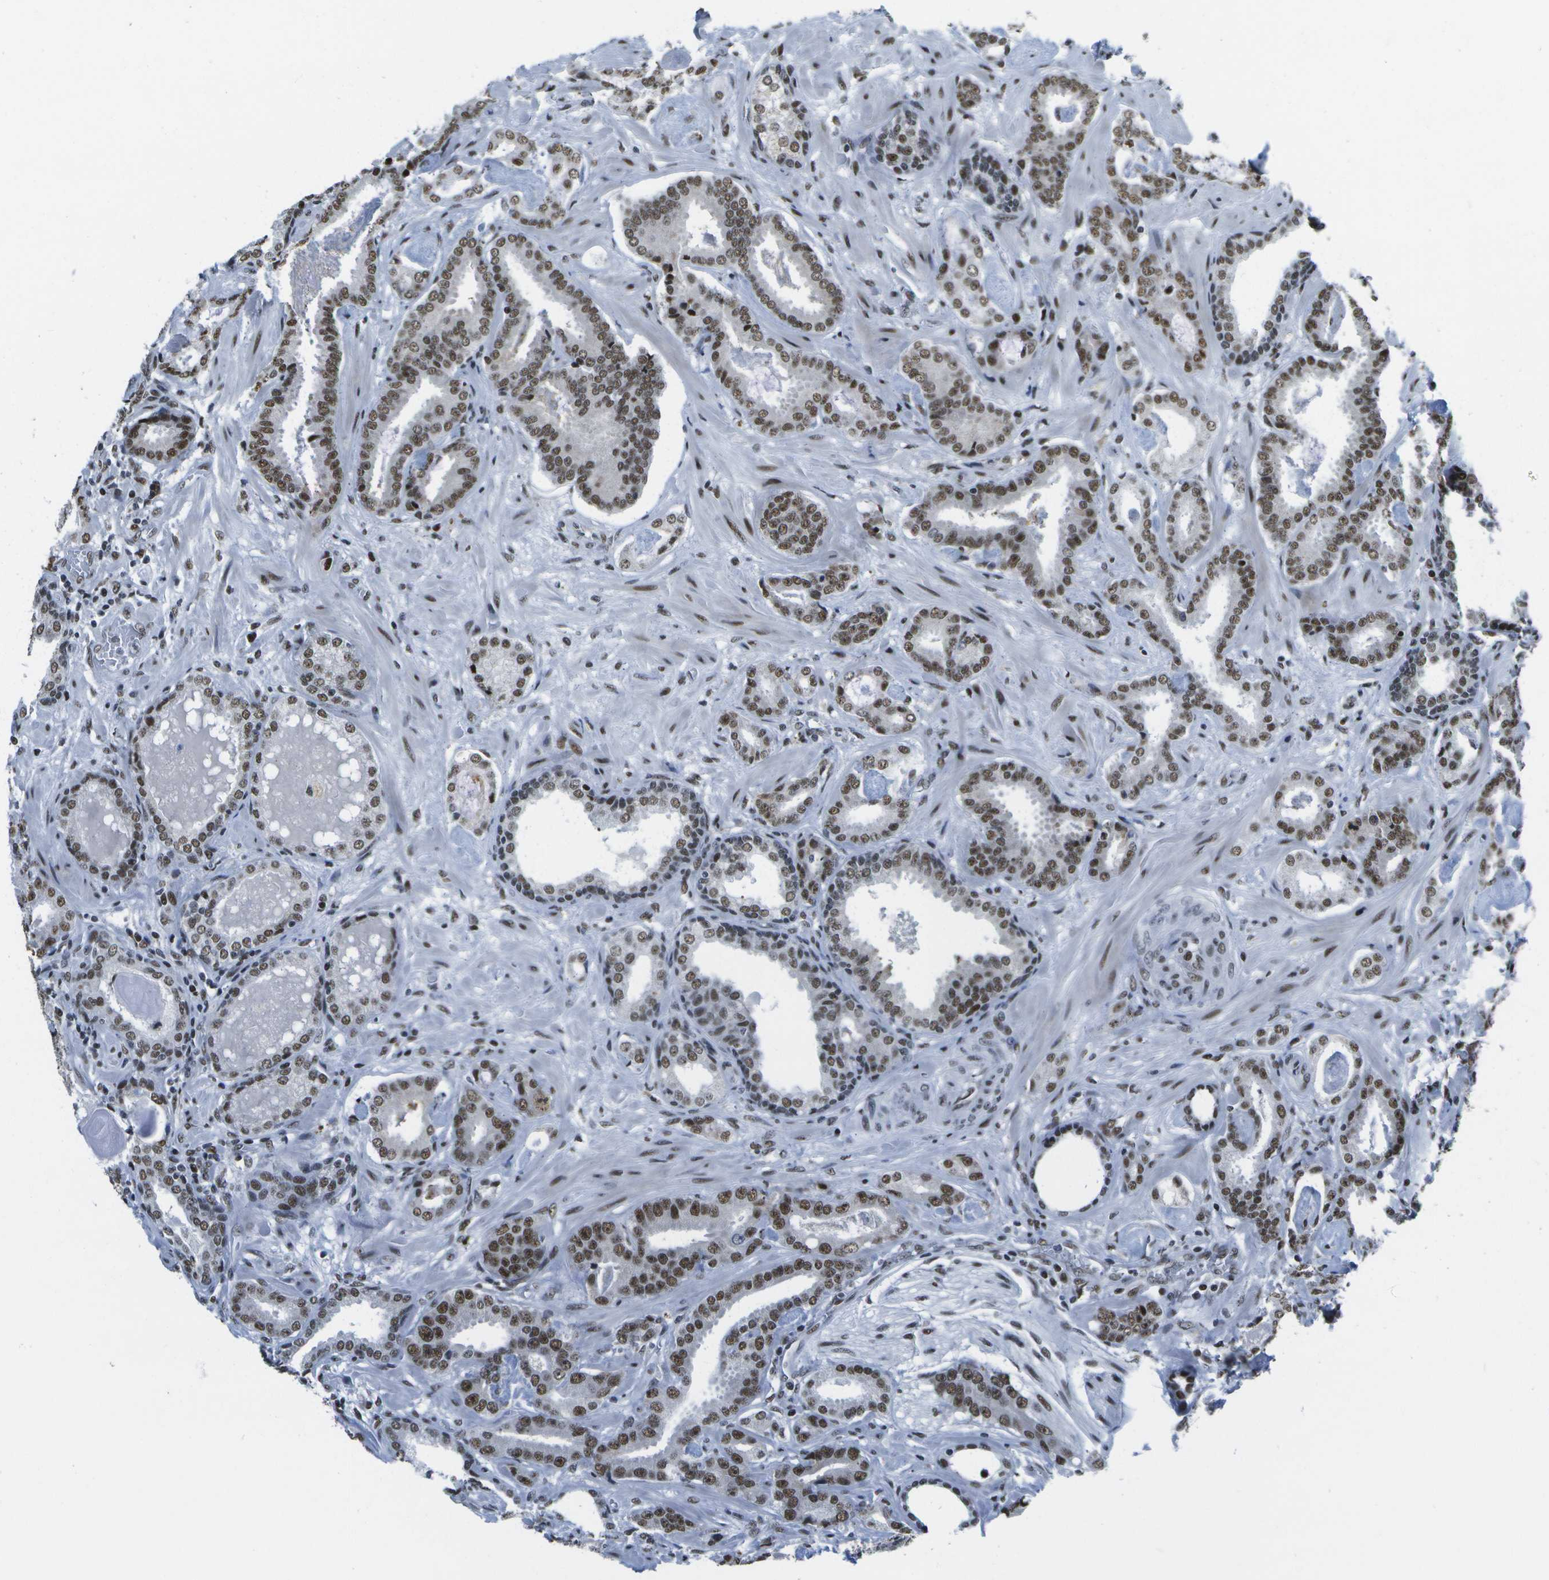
{"staining": {"intensity": "strong", "quantity": ">75%", "location": "nuclear"}, "tissue": "prostate cancer", "cell_type": "Tumor cells", "image_type": "cancer", "snomed": [{"axis": "morphology", "description": "Adenocarcinoma, Low grade"}, {"axis": "topography", "description": "Prostate"}], "caption": "Prostate cancer (adenocarcinoma (low-grade)) tissue demonstrates strong nuclear staining in approximately >75% of tumor cells", "gene": "NSRP1", "patient": {"sex": "male", "age": 53}}